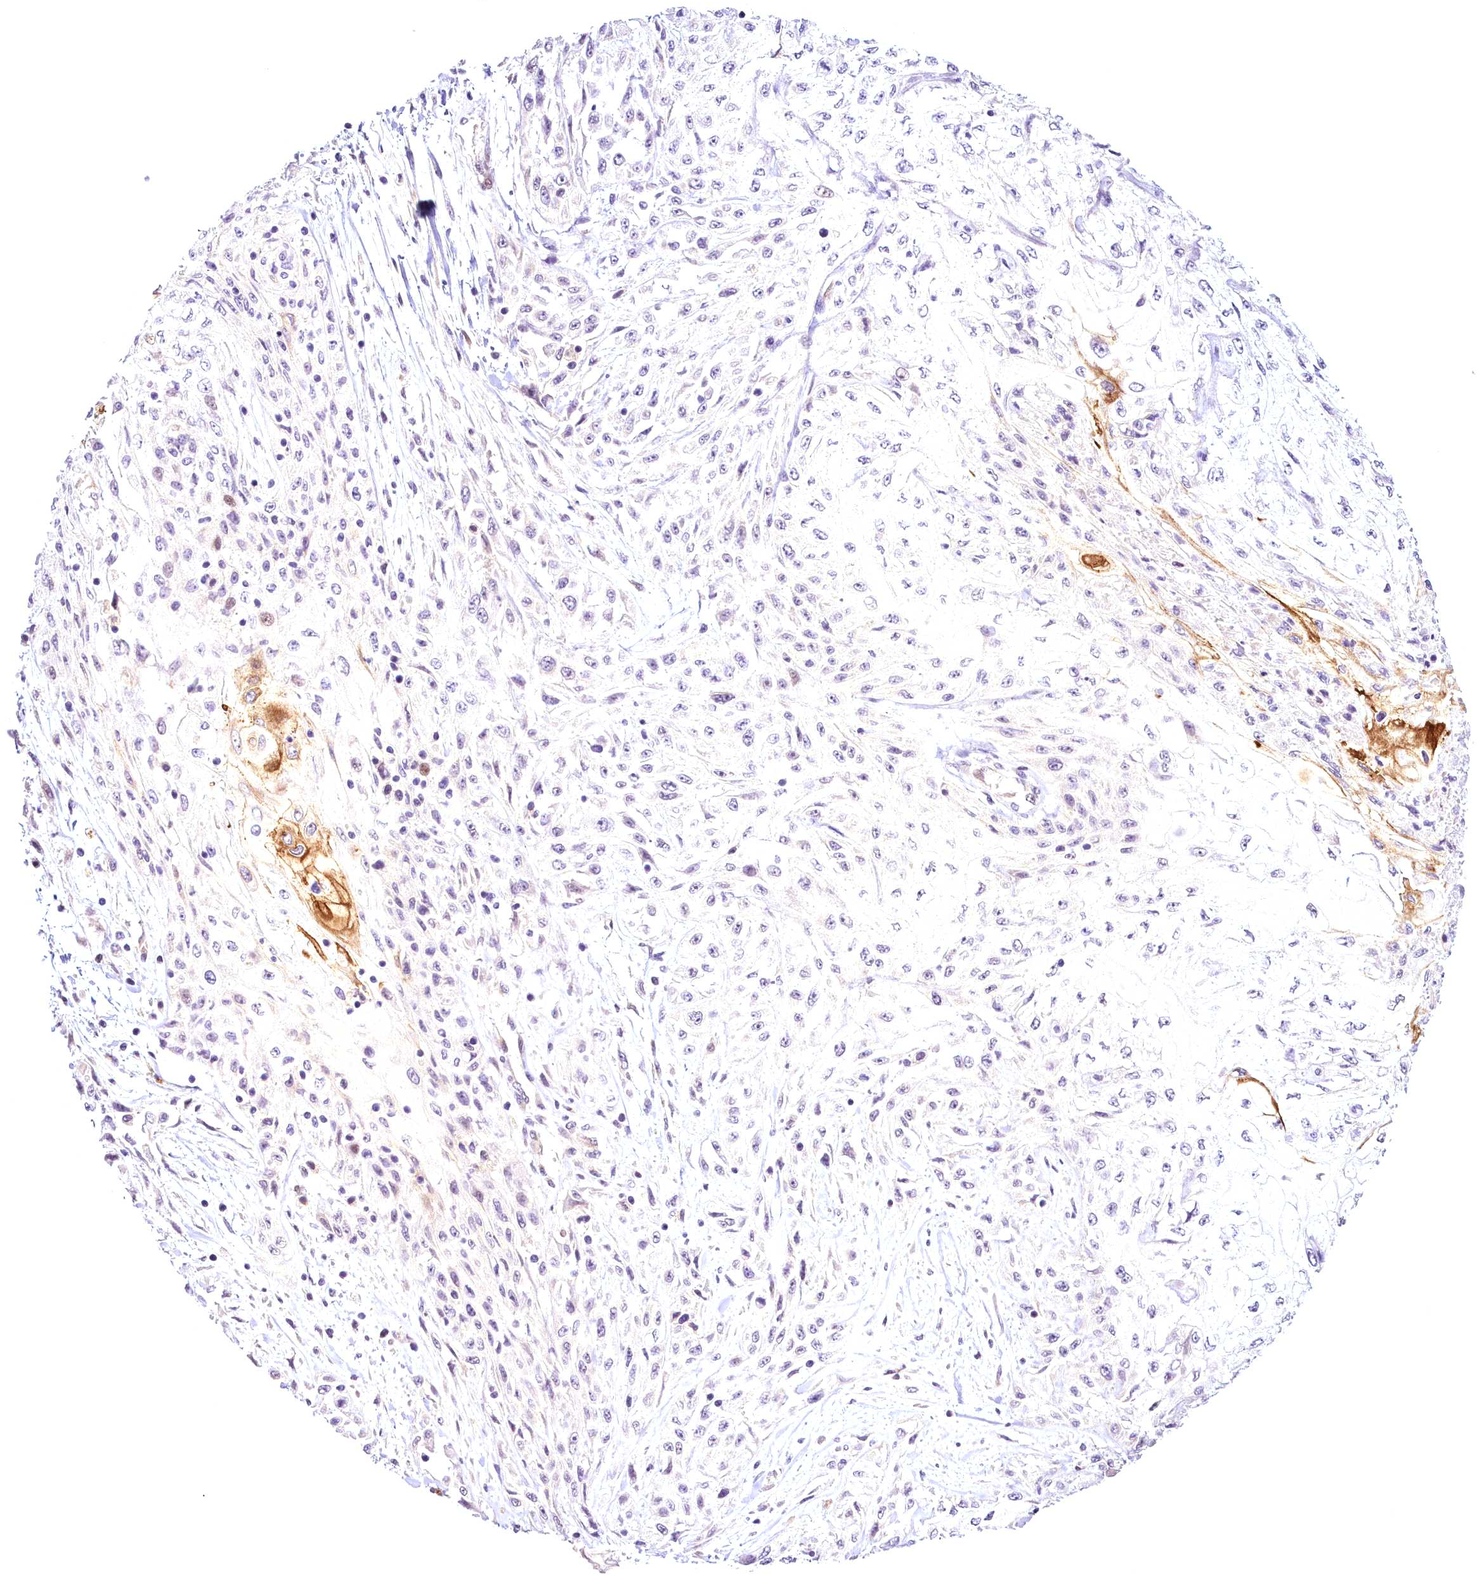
{"staining": {"intensity": "negative", "quantity": "none", "location": "none"}, "tissue": "skin cancer", "cell_type": "Tumor cells", "image_type": "cancer", "snomed": [{"axis": "morphology", "description": "Squamous cell carcinoma, NOS"}, {"axis": "morphology", "description": "Squamous cell carcinoma, metastatic, NOS"}, {"axis": "topography", "description": "Skin"}, {"axis": "topography", "description": "Lymph node"}], "caption": "Tumor cells are negative for brown protein staining in skin squamous cell carcinoma. (DAB IHC with hematoxylin counter stain).", "gene": "AP1M1", "patient": {"sex": "male", "age": 75}}